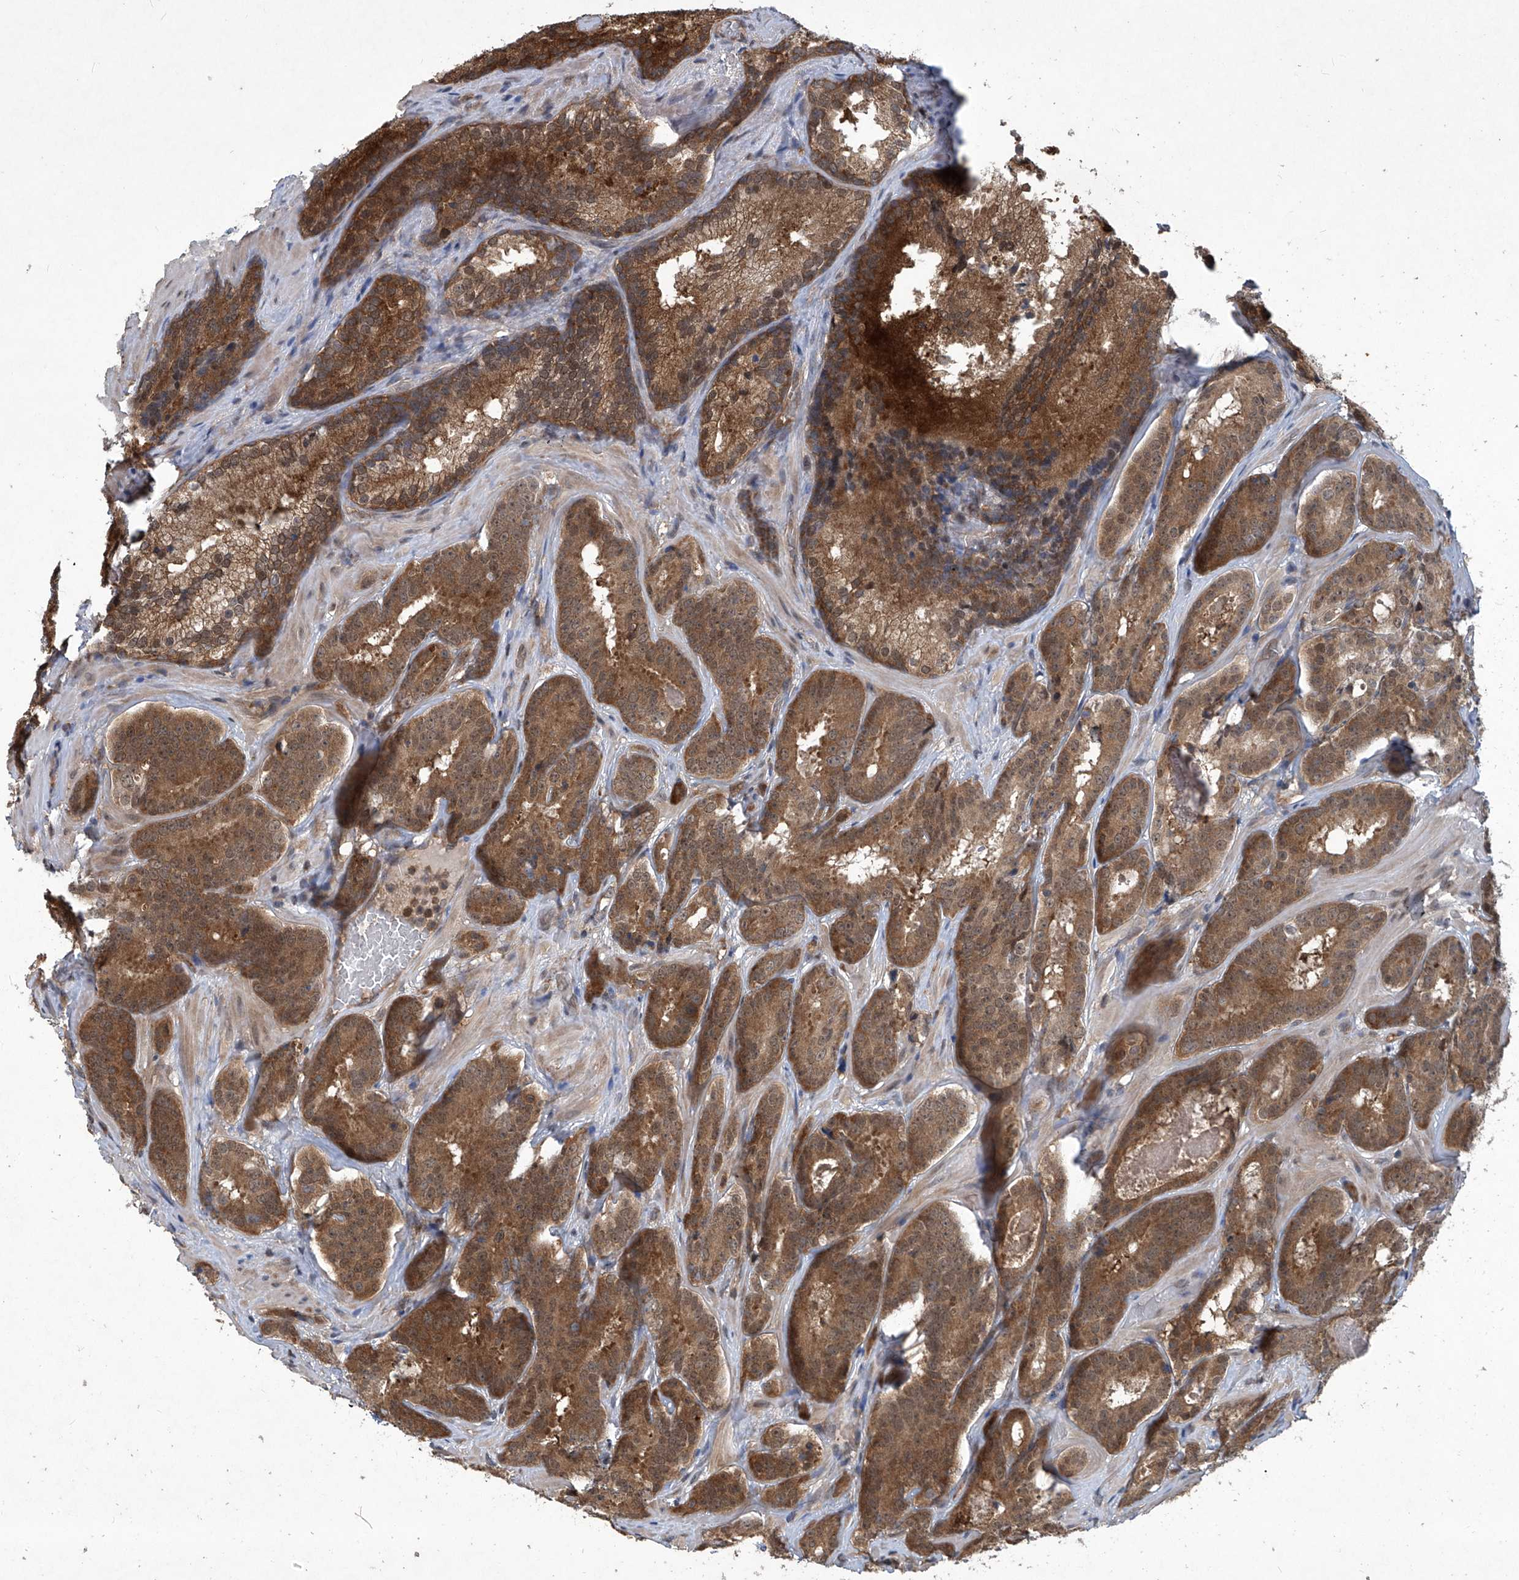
{"staining": {"intensity": "moderate", "quantity": ">75%", "location": "cytoplasmic/membranous"}, "tissue": "prostate cancer", "cell_type": "Tumor cells", "image_type": "cancer", "snomed": [{"axis": "morphology", "description": "Adenocarcinoma, High grade"}, {"axis": "topography", "description": "Prostate"}], "caption": "Tumor cells demonstrate medium levels of moderate cytoplasmic/membranous expression in approximately >75% of cells in adenocarcinoma (high-grade) (prostate). (DAB (3,3'-diaminobenzidine) IHC, brown staining for protein, blue staining for nuclei).", "gene": "PSMB1", "patient": {"sex": "male", "age": 57}}